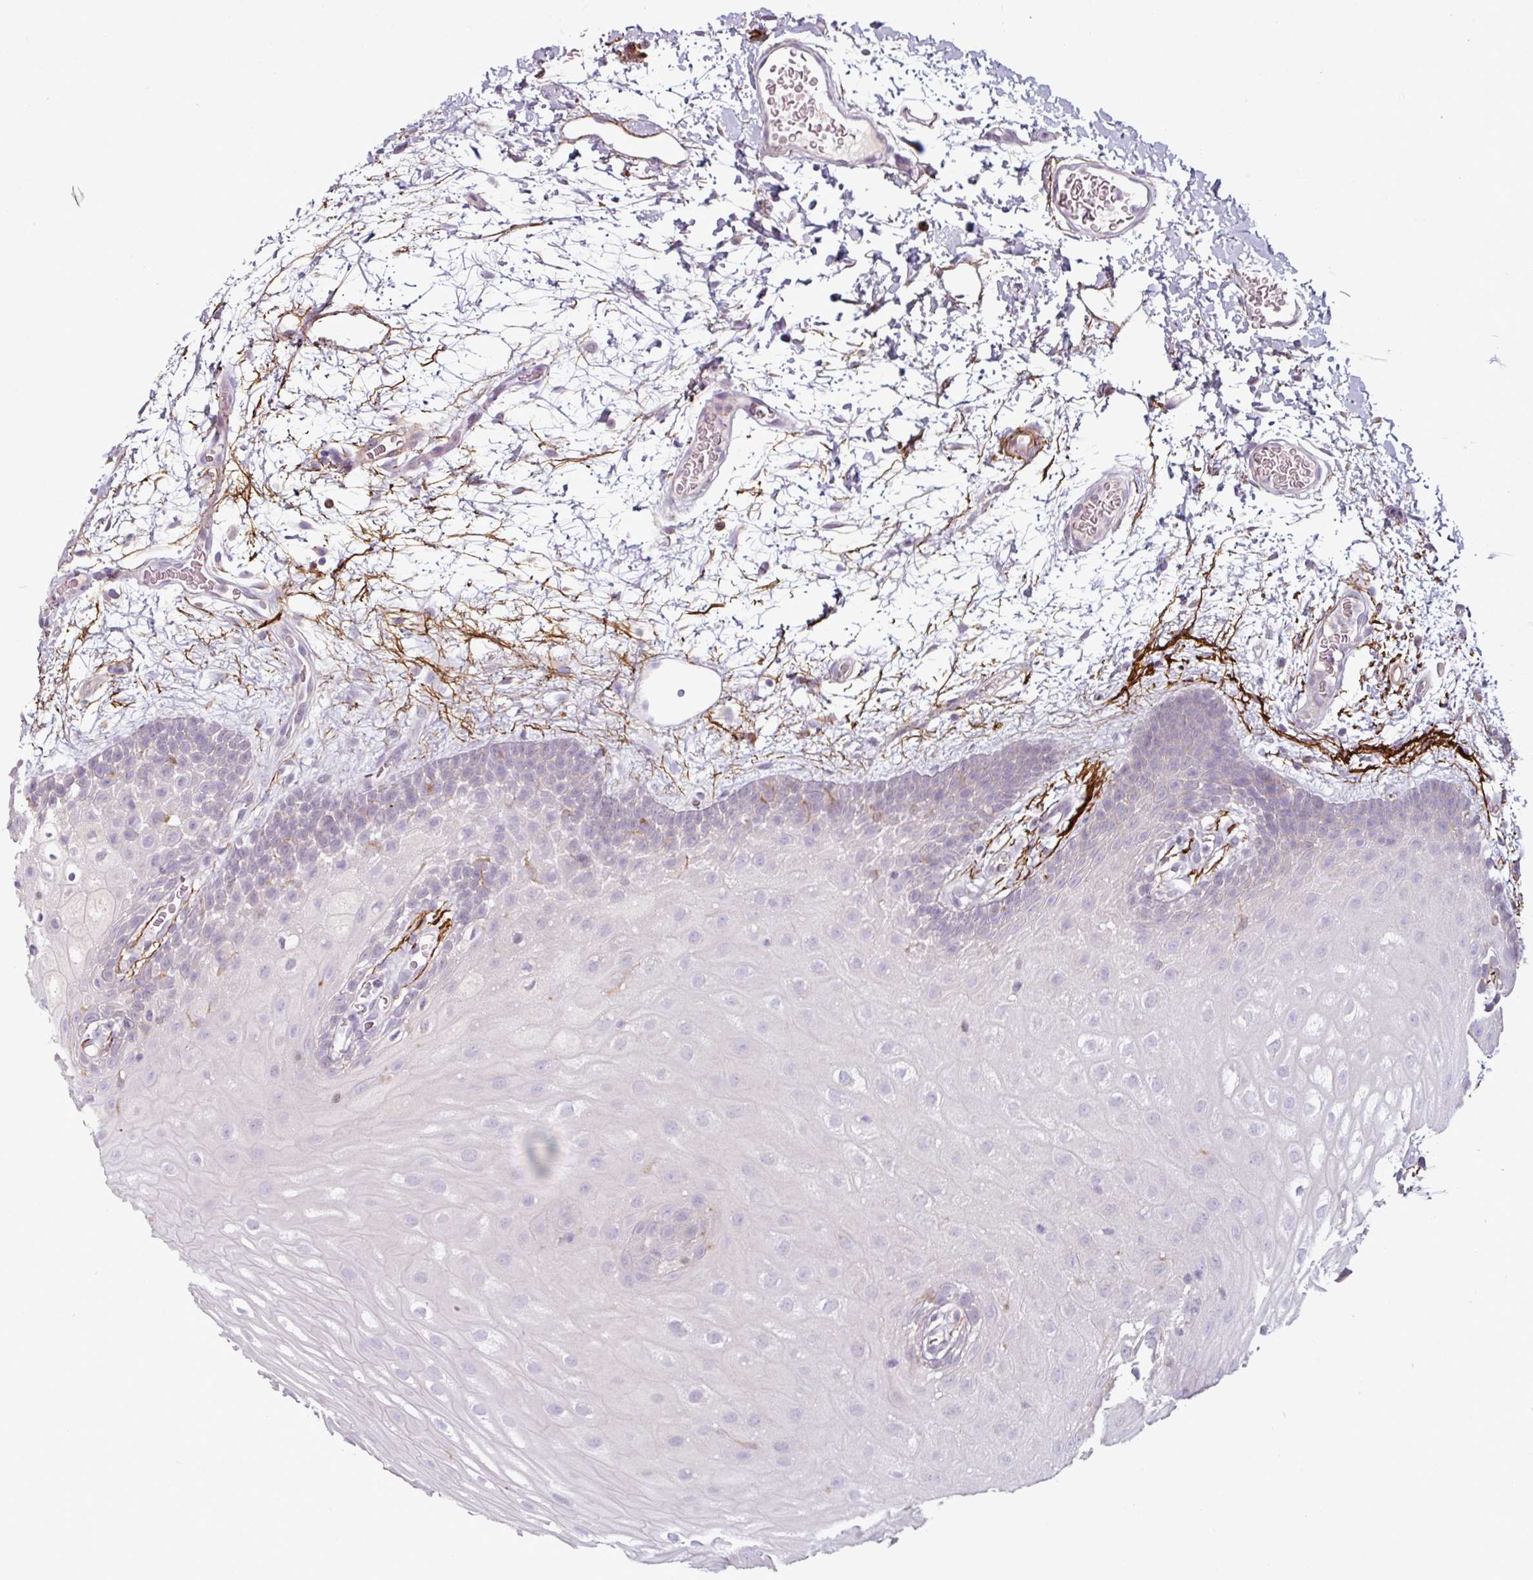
{"staining": {"intensity": "negative", "quantity": "none", "location": "none"}, "tissue": "oral mucosa", "cell_type": "Squamous epithelial cells", "image_type": "normal", "snomed": [{"axis": "morphology", "description": "Normal tissue, NOS"}, {"axis": "morphology", "description": "Squamous cell carcinoma, NOS"}, {"axis": "topography", "description": "Oral tissue"}, {"axis": "topography", "description": "Tounge, NOS"}, {"axis": "topography", "description": "Head-Neck"}], "caption": "Squamous epithelial cells are negative for protein expression in benign human oral mucosa. (DAB (3,3'-diaminobenzidine) immunohistochemistry (IHC), high magnification).", "gene": "MTMR14", "patient": {"sex": "male", "age": 76}}